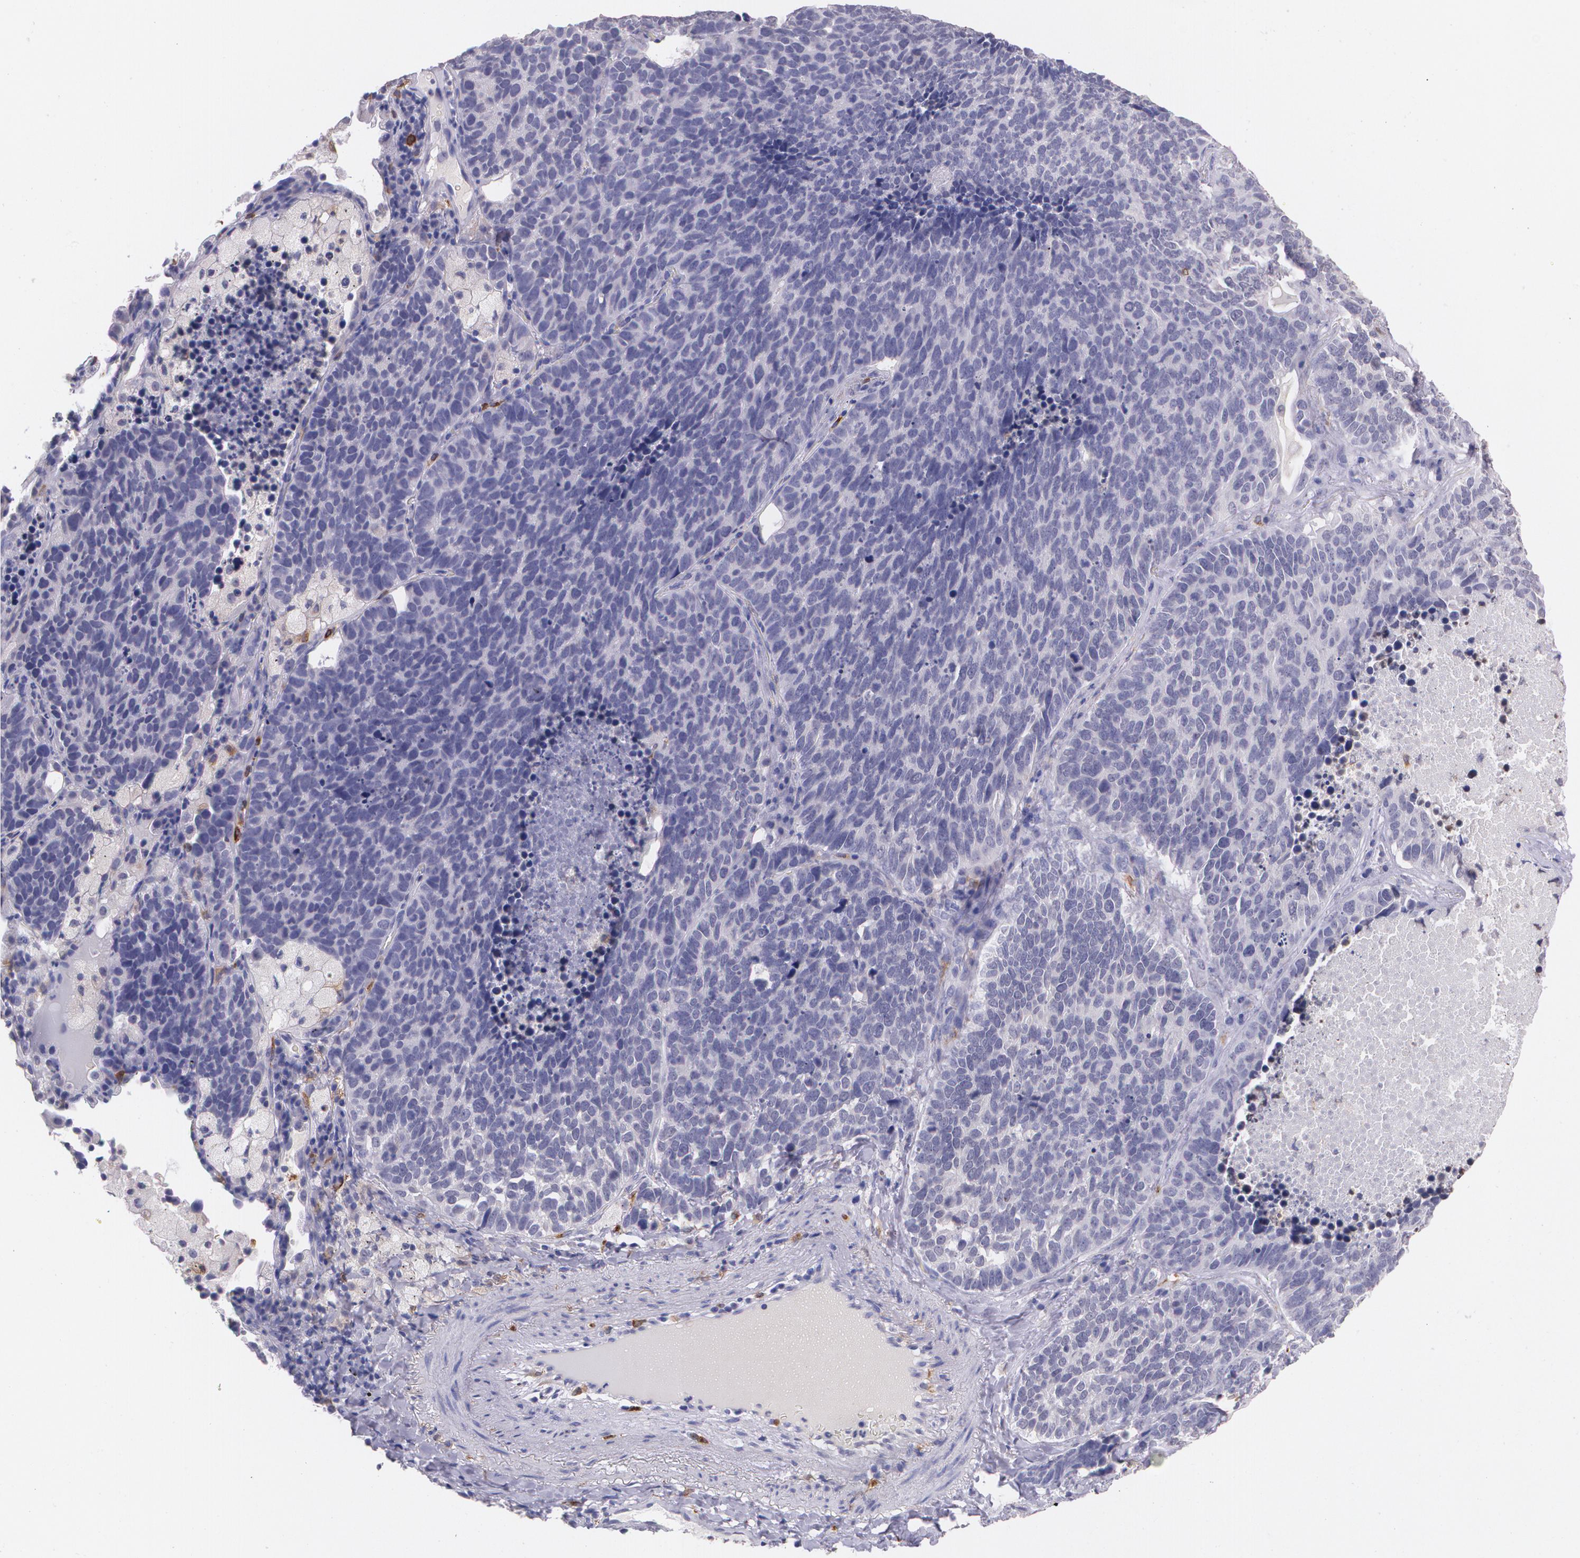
{"staining": {"intensity": "negative", "quantity": "none", "location": "none"}, "tissue": "lung cancer", "cell_type": "Tumor cells", "image_type": "cancer", "snomed": [{"axis": "morphology", "description": "Neoplasm, malignant, NOS"}, {"axis": "topography", "description": "Lung"}], "caption": "Immunohistochemistry (IHC) photomicrograph of neoplastic tissue: human malignant neoplasm (lung) stained with DAB (3,3'-diaminobenzidine) reveals no significant protein positivity in tumor cells. (IHC, brightfield microscopy, high magnification).", "gene": "RTN1", "patient": {"sex": "female", "age": 75}}